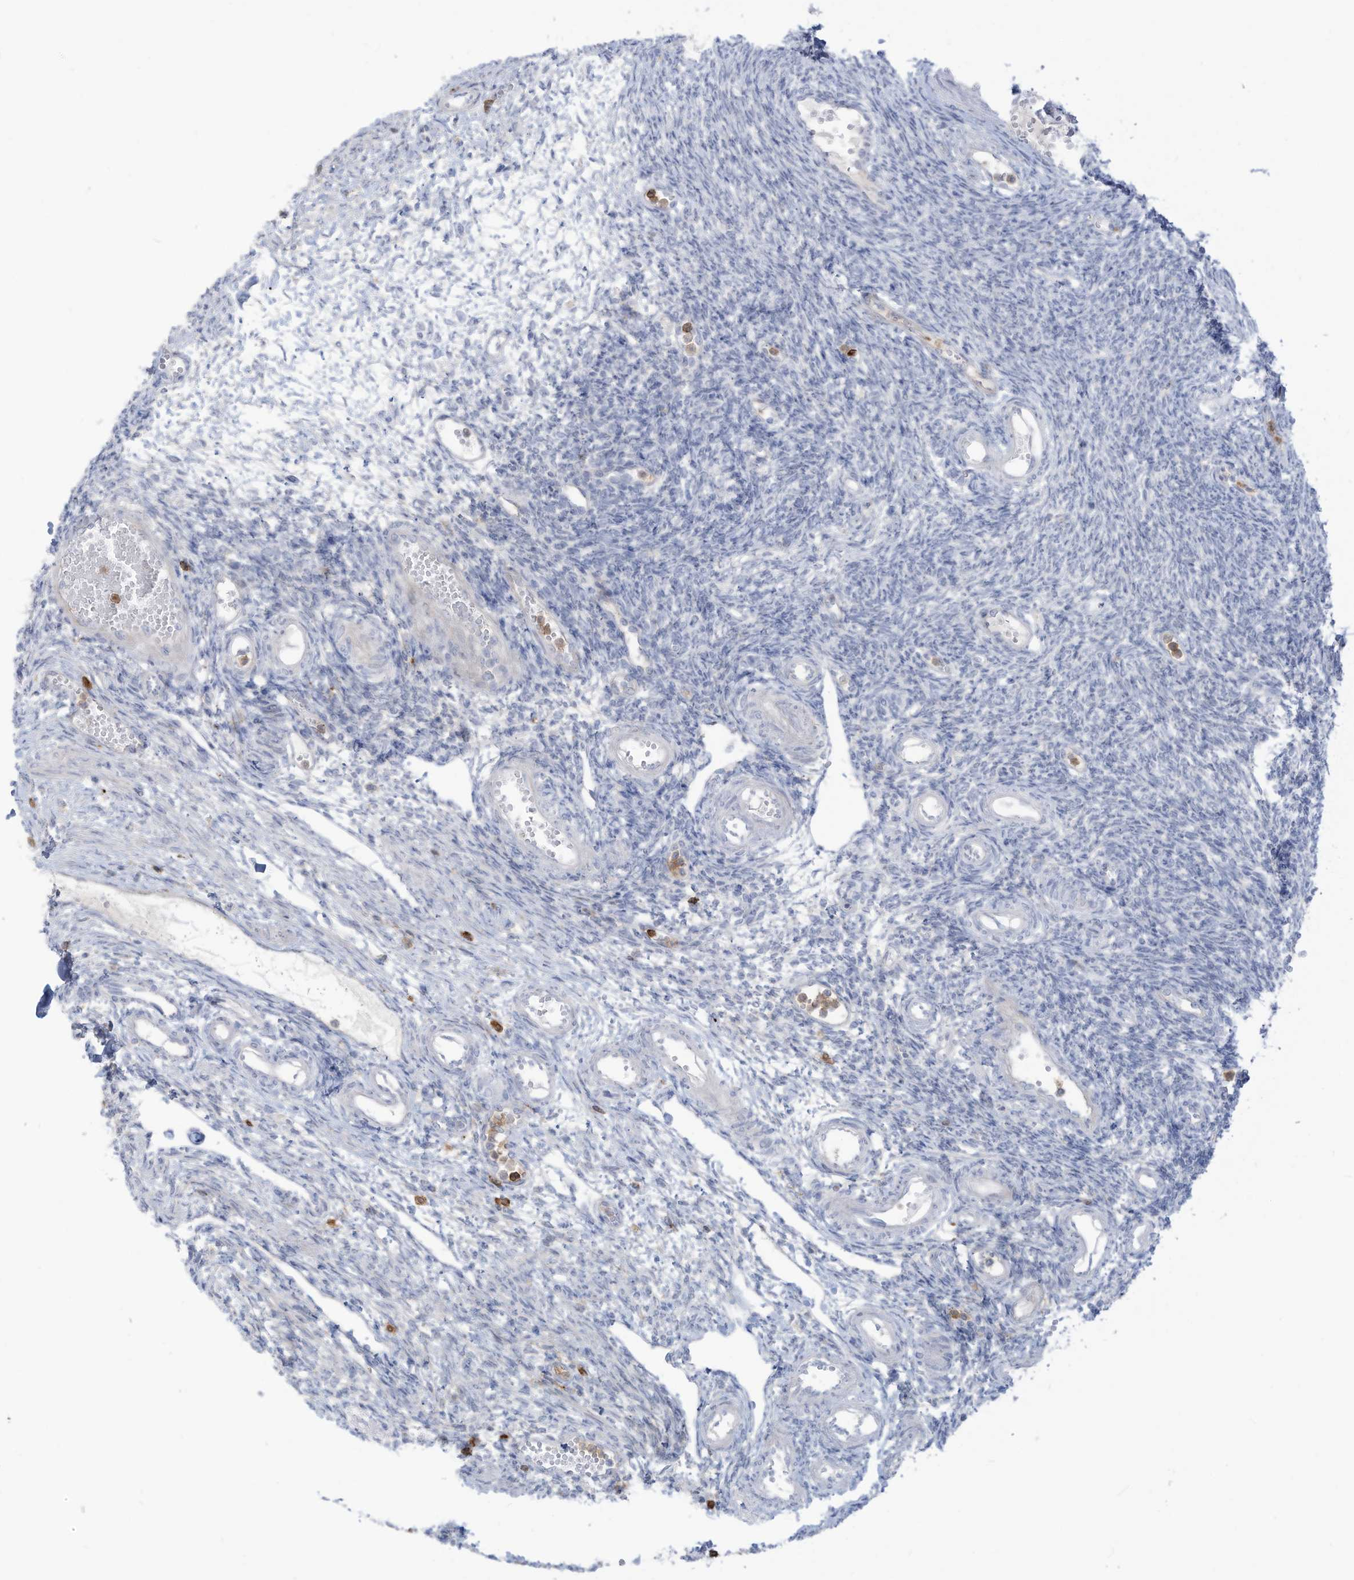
{"staining": {"intensity": "negative", "quantity": "none", "location": "none"}, "tissue": "ovary", "cell_type": "Ovarian stroma cells", "image_type": "normal", "snomed": [{"axis": "morphology", "description": "Normal tissue, NOS"}, {"axis": "morphology", "description": "Cyst, NOS"}, {"axis": "topography", "description": "Ovary"}], "caption": "IHC histopathology image of unremarkable ovary: human ovary stained with DAB (3,3'-diaminobenzidine) exhibits no significant protein expression in ovarian stroma cells. (Brightfield microscopy of DAB (3,3'-diaminobenzidine) immunohistochemistry (IHC) at high magnification).", "gene": "NOTO", "patient": {"sex": "female", "age": 33}}